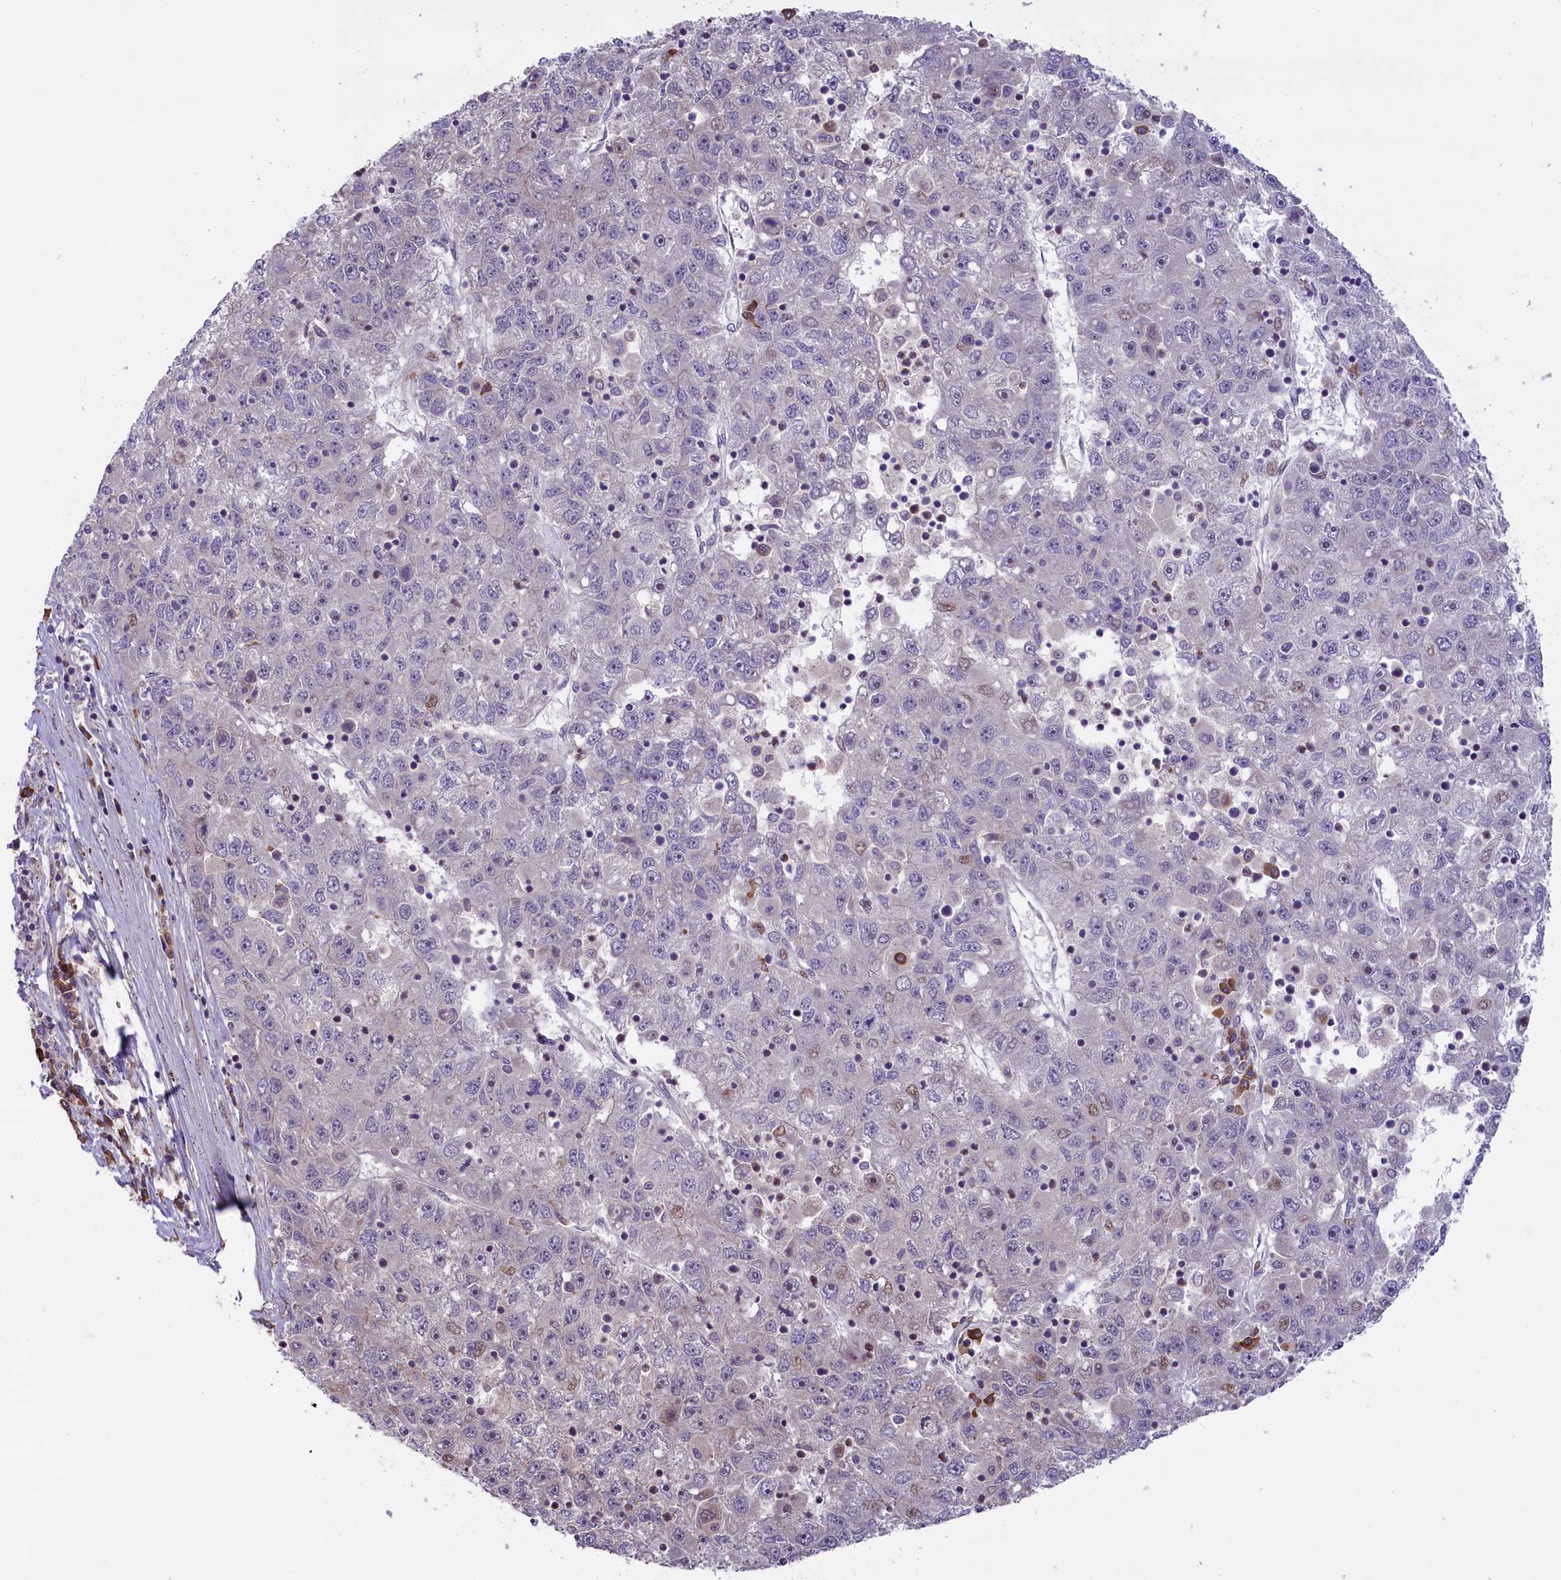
{"staining": {"intensity": "negative", "quantity": "none", "location": "none"}, "tissue": "liver cancer", "cell_type": "Tumor cells", "image_type": "cancer", "snomed": [{"axis": "morphology", "description": "Carcinoma, Hepatocellular, NOS"}, {"axis": "topography", "description": "Liver"}], "caption": "High power microscopy photomicrograph of an IHC micrograph of liver cancer (hepatocellular carcinoma), revealing no significant positivity in tumor cells.", "gene": "RIC8A", "patient": {"sex": "male", "age": 49}}